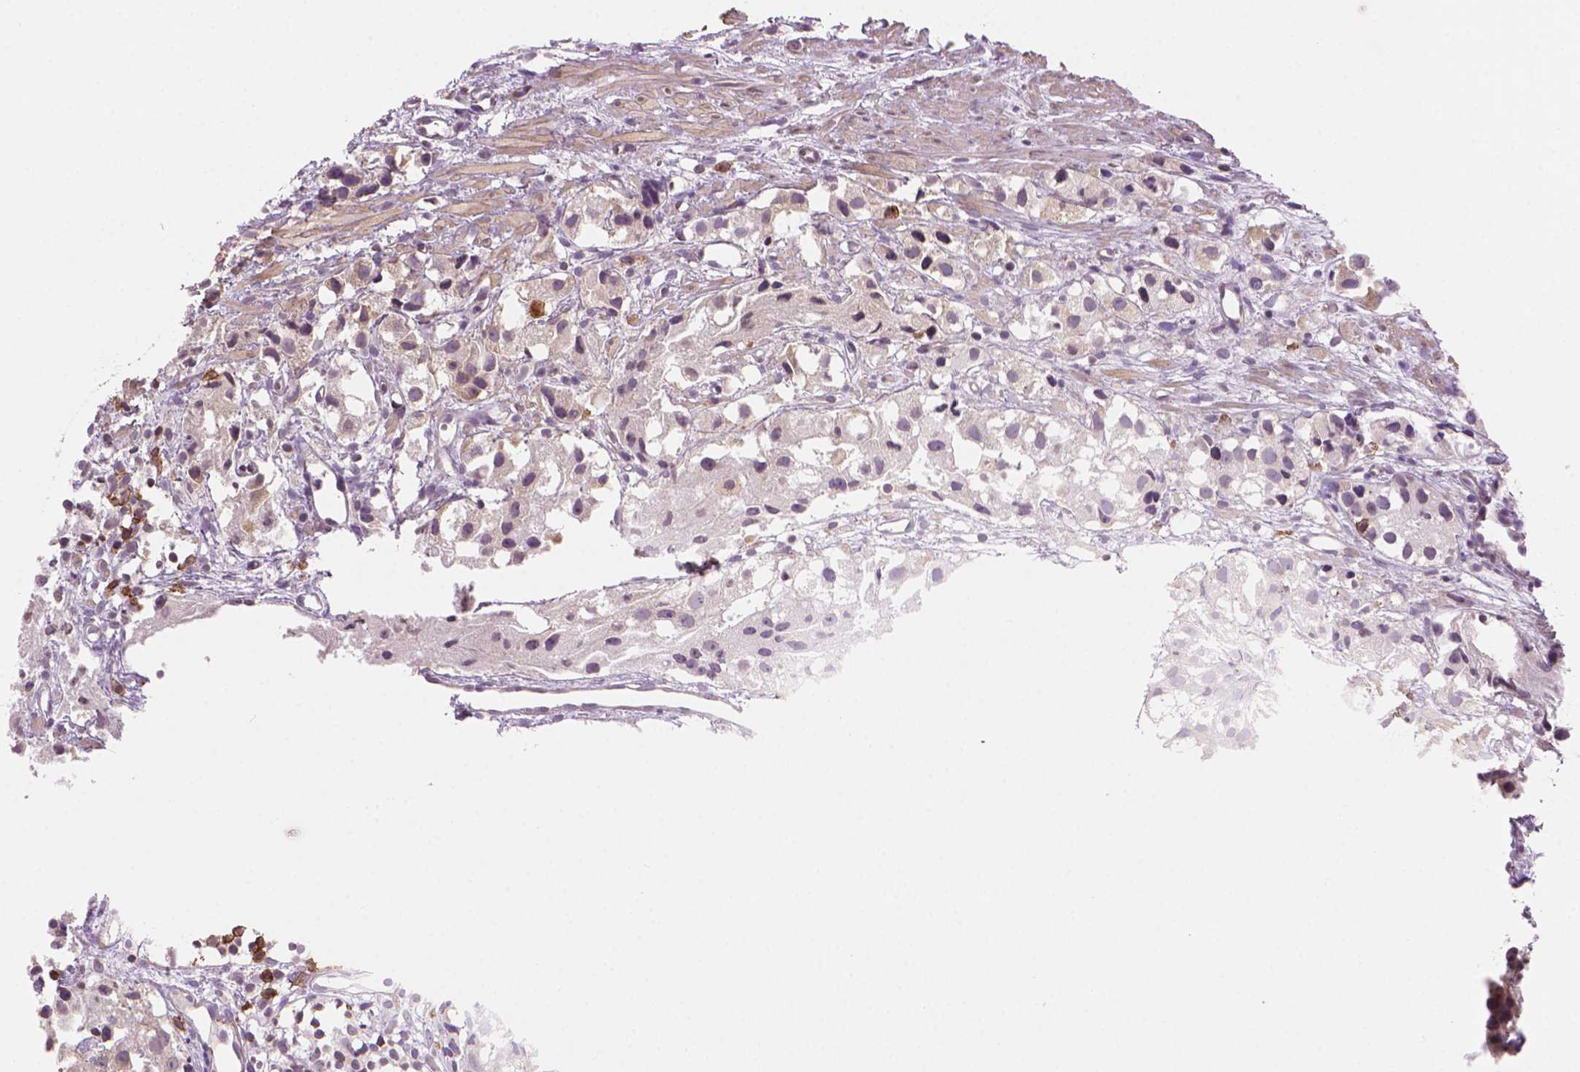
{"staining": {"intensity": "weak", "quantity": "25%-75%", "location": "cytoplasmic/membranous"}, "tissue": "prostate cancer", "cell_type": "Tumor cells", "image_type": "cancer", "snomed": [{"axis": "morphology", "description": "Adenocarcinoma, High grade"}, {"axis": "topography", "description": "Prostate"}], "caption": "High-magnification brightfield microscopy of prostate adenocarcinoma (high-grade) stained with DAB (brown) and counterstained with hematoxylin (blue). tumor cells exhibit weak cytoplasmic/membranous expression is appreciated in approximately25%-75% of cells.", "gene": "TMEM184A", "patient": {"sex": "male", "age": 68}}